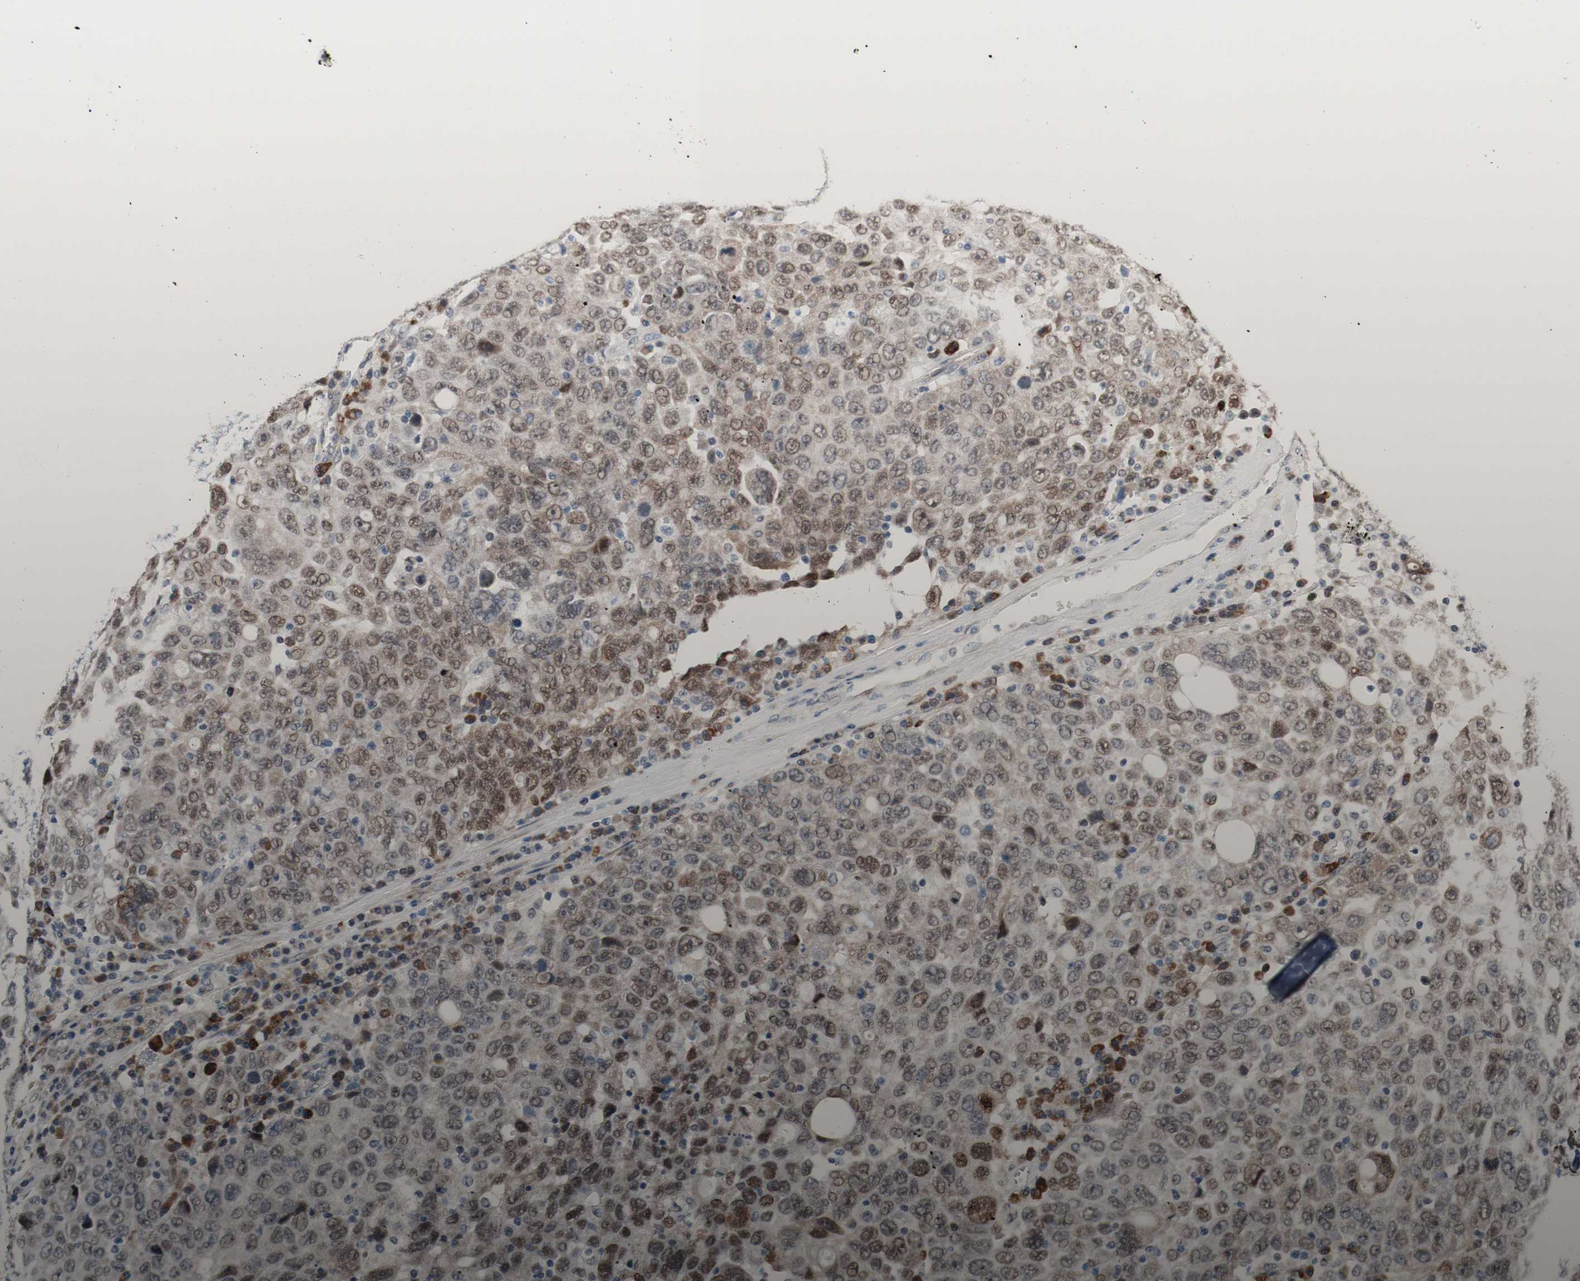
{"staining": {"intensity": "moderate", "quantity": "25%-75%", "location": "nuclear"}, "tissue": "ovarian cancer", "cell_type": "Tumor cells", "image_type": "cancer", "snomed": [{"axis": "morphology", "description": "Carcinoma, endometroid"}, {"axis": "topography", "description": "Ovary"}], "caption": "A high-resolution image shows IHC staining of ovarian cancer (endometroid carcinoma), which displays moderate nuclear positivity in approximately 25%-75% of tumor cells. The protein is stained brown, and the nuclei are stained in blue (DAB (3,3'-diaminobenzidine) IHC with brightfield microscopy, high magnification).", "gene": "PHTF2", "patient": {"sex": "female", "age": 62}}